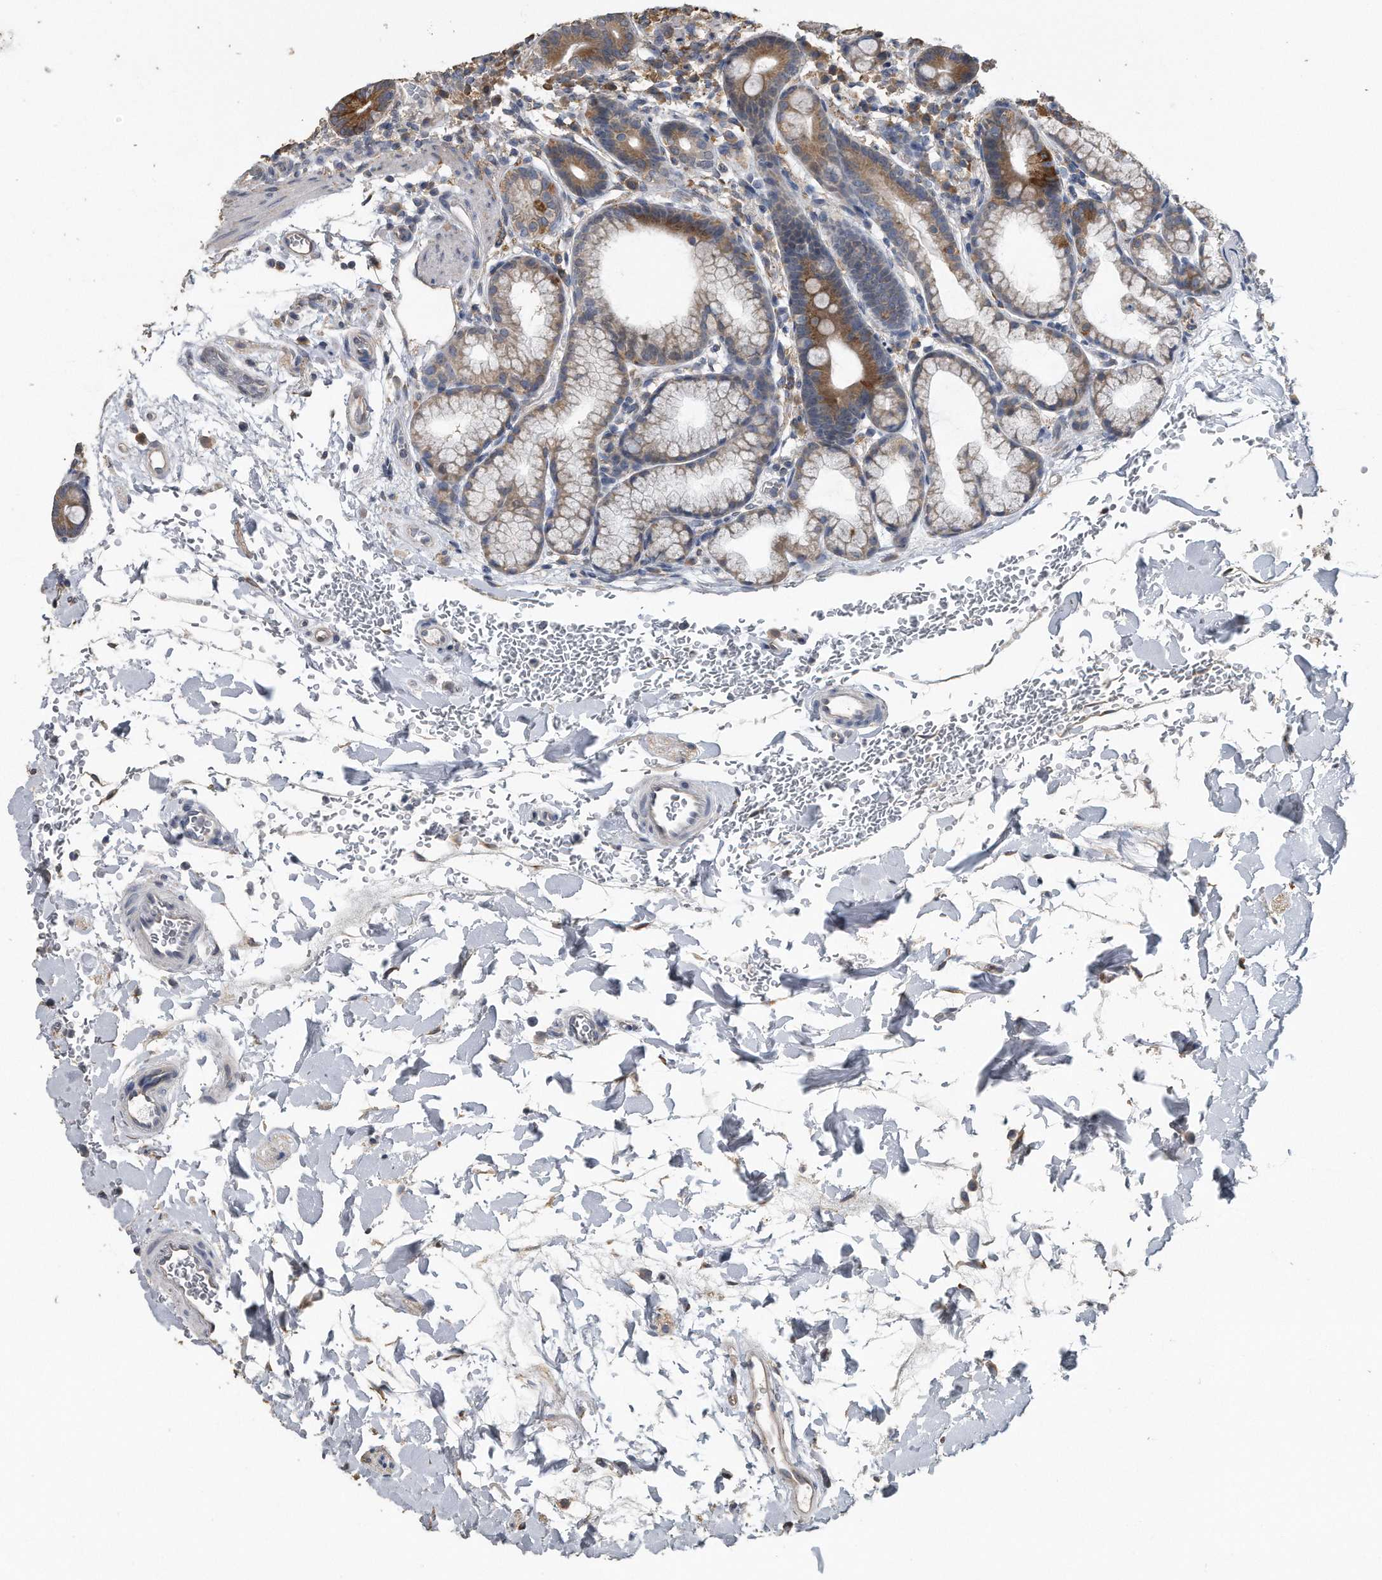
{"staining": {"intensity": "moderate", "quantity": ">75%", "location": "cytoplasmic/membranous"}, "tissue": "duodenum", "cell_type": "Glandular cells", "image_type": "normal", "snomed": [{"axis": "morphology", "description": "Normal tissue, NOS"}, {"axis": "topography", "description": "Duodenum"}], "caption": "A brown stain highlights moderate cytoplasmic/membranous staining of a protein in glandular cells of benign duodenum.", "gene": "PCLO", "patient": {"sex": "male", "age": 54}}